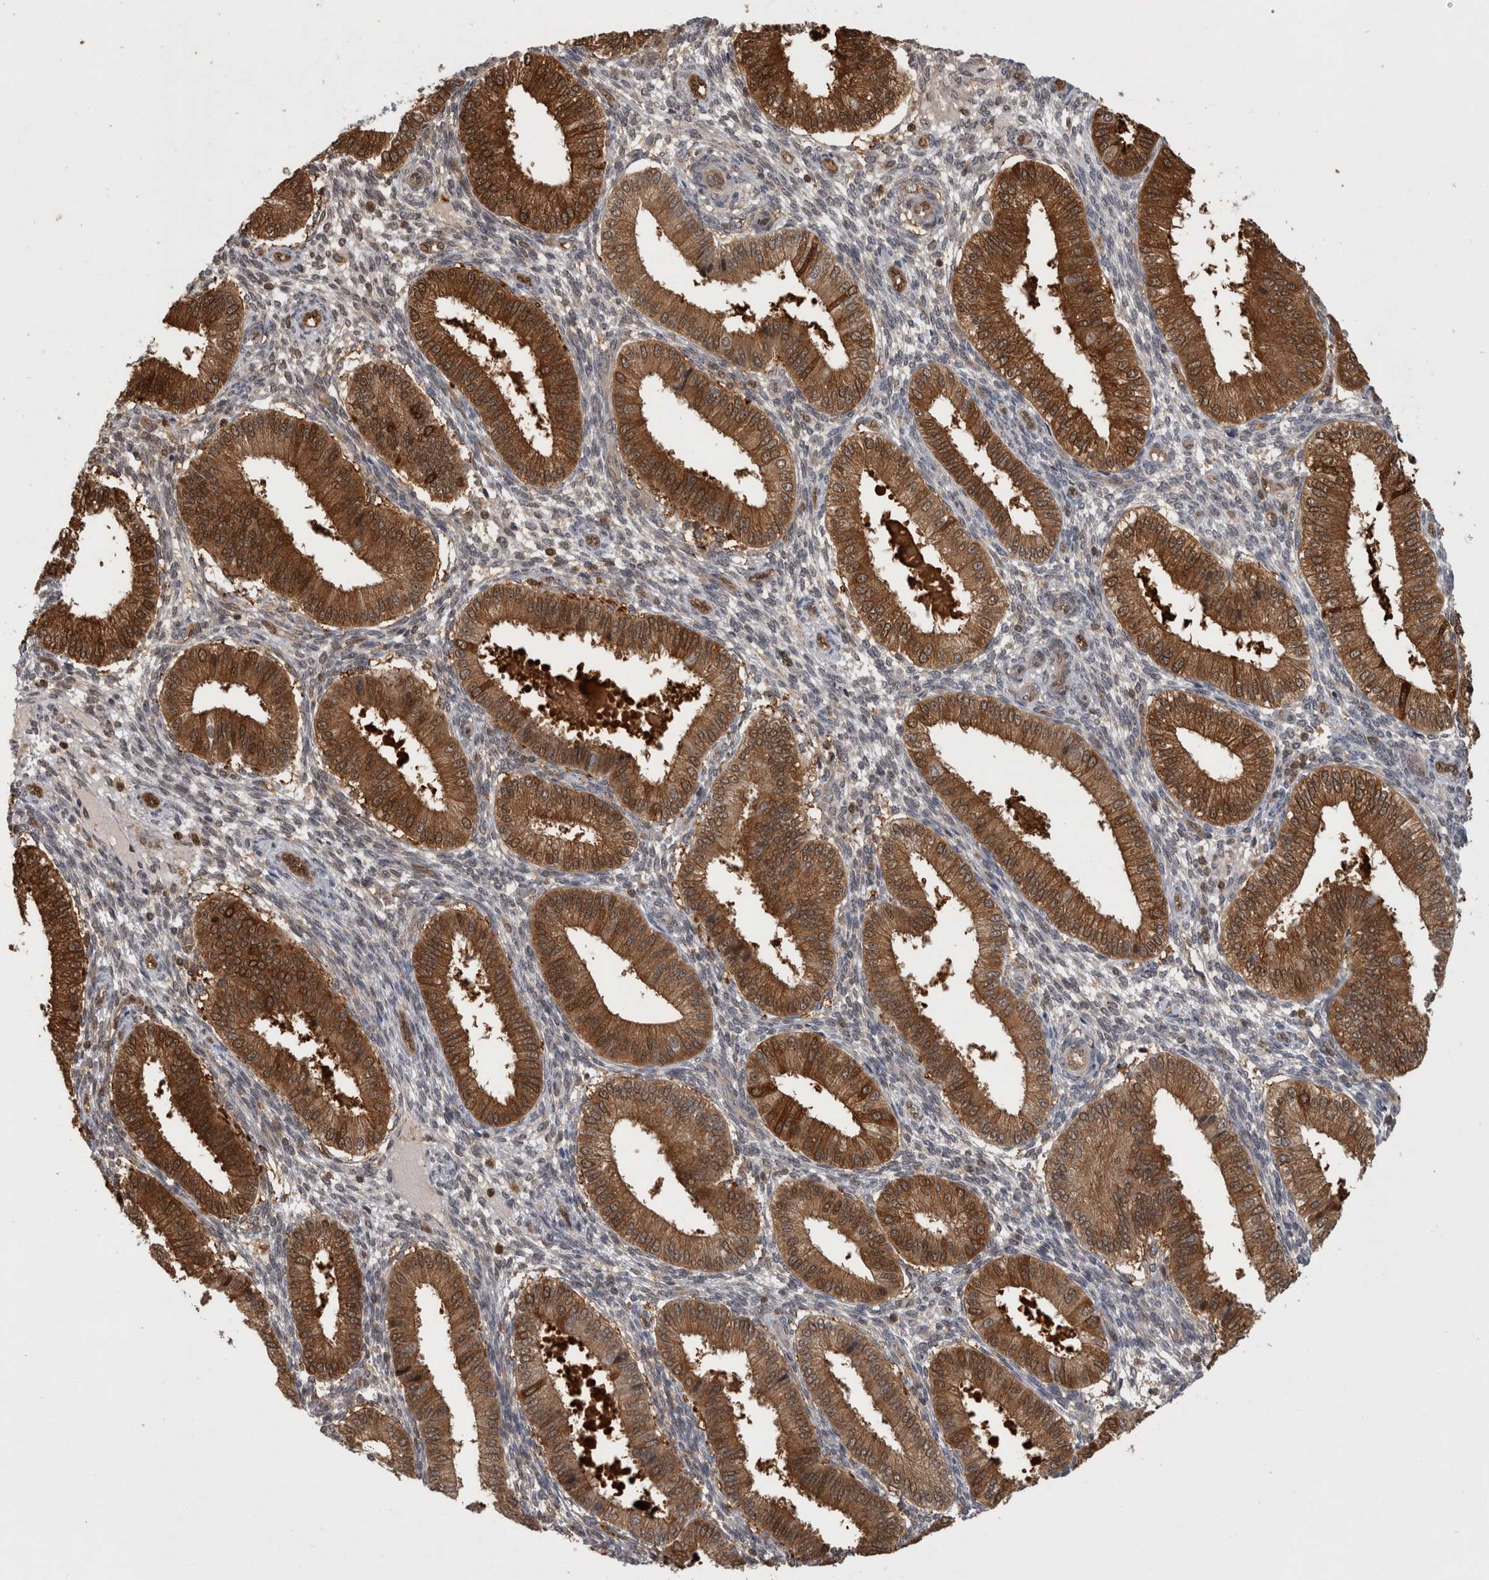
{"staining": {"intensity": "negative", "quantity": "none", "location": "none"}, "tissue": "endometrium", "cell_type": "Cells in endometrial stroma", "image_type": "normal", "snomed": [{"axis": "morphology", "description": "Normal tissue, NOS"}, {"axis": "topography", "description": "Endometrium"}], "caption": "A high-resolution image shows IHC staining of unremarkable endometrium, which reveals no significant staining in cells in endometrial stroma. (DAB (3,3'-diaminobenzidine) immunohistochemistry (IHC) with hematoxylin counter stain).", "gene": "ASTN2", "patient": {"sex": "female", "age": 39}}